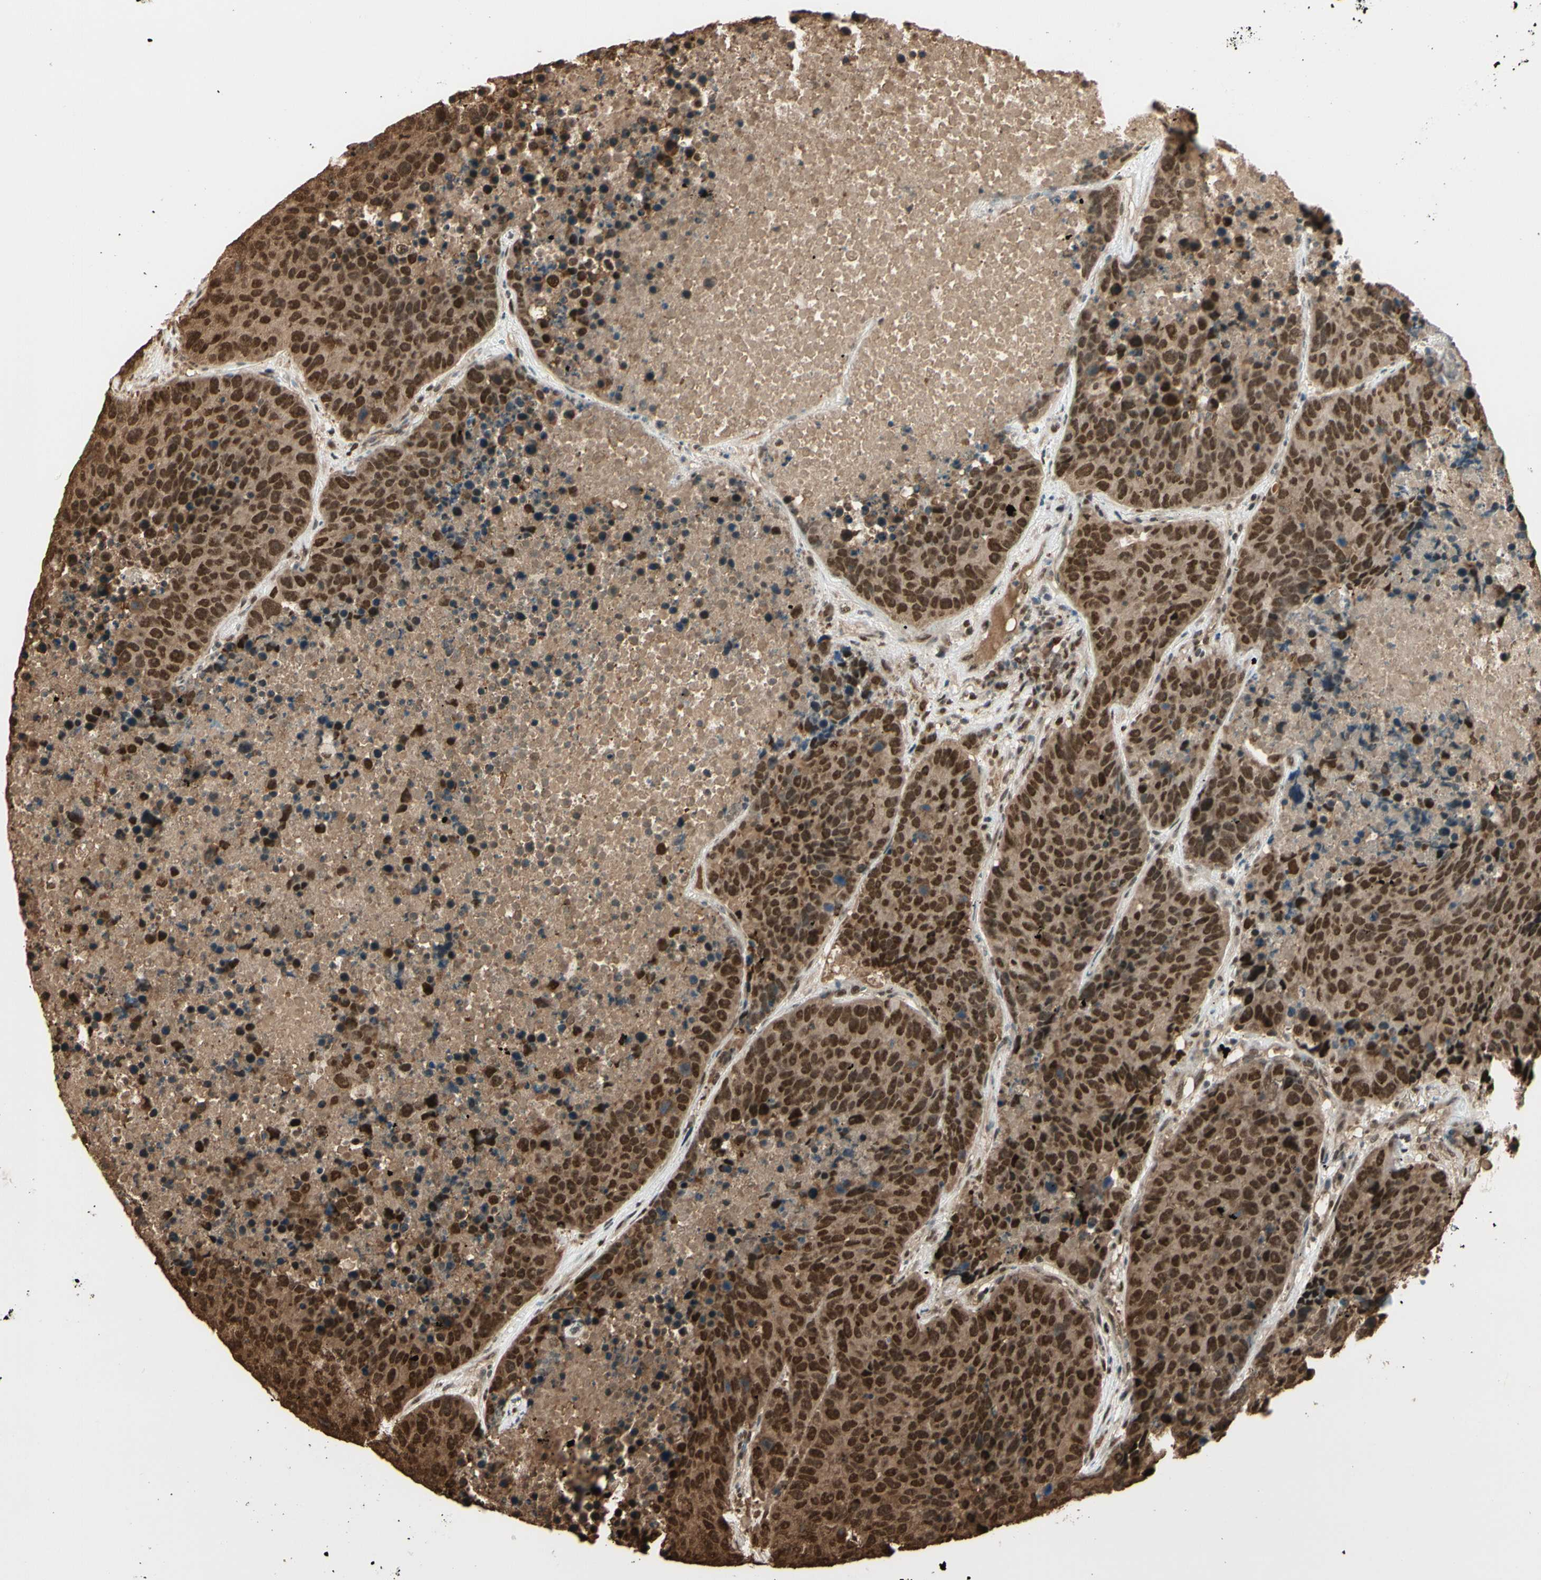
{"staining": {"intensity": "strong", "quantity": ">75%", "location": "cytoplasmic/membranous,nuclear"}, "tissue": "carcinoid", "cell_type": "Tumor cells", "image_type": "cancer", "snomed": [{"axis": "morphology", "description": "Carcinoid, malignant, NOS"}, {"axis": "topography", "description": "Lung"}], "caption": "DAB immunohistochemical staining of carcinoid (malignant) shows strong cytoplasmic/membranous and nuclear protein expression in about >75% of tumor cells.", "gene": "HSF1", "patient": {"sex": "male", "age": 60}}